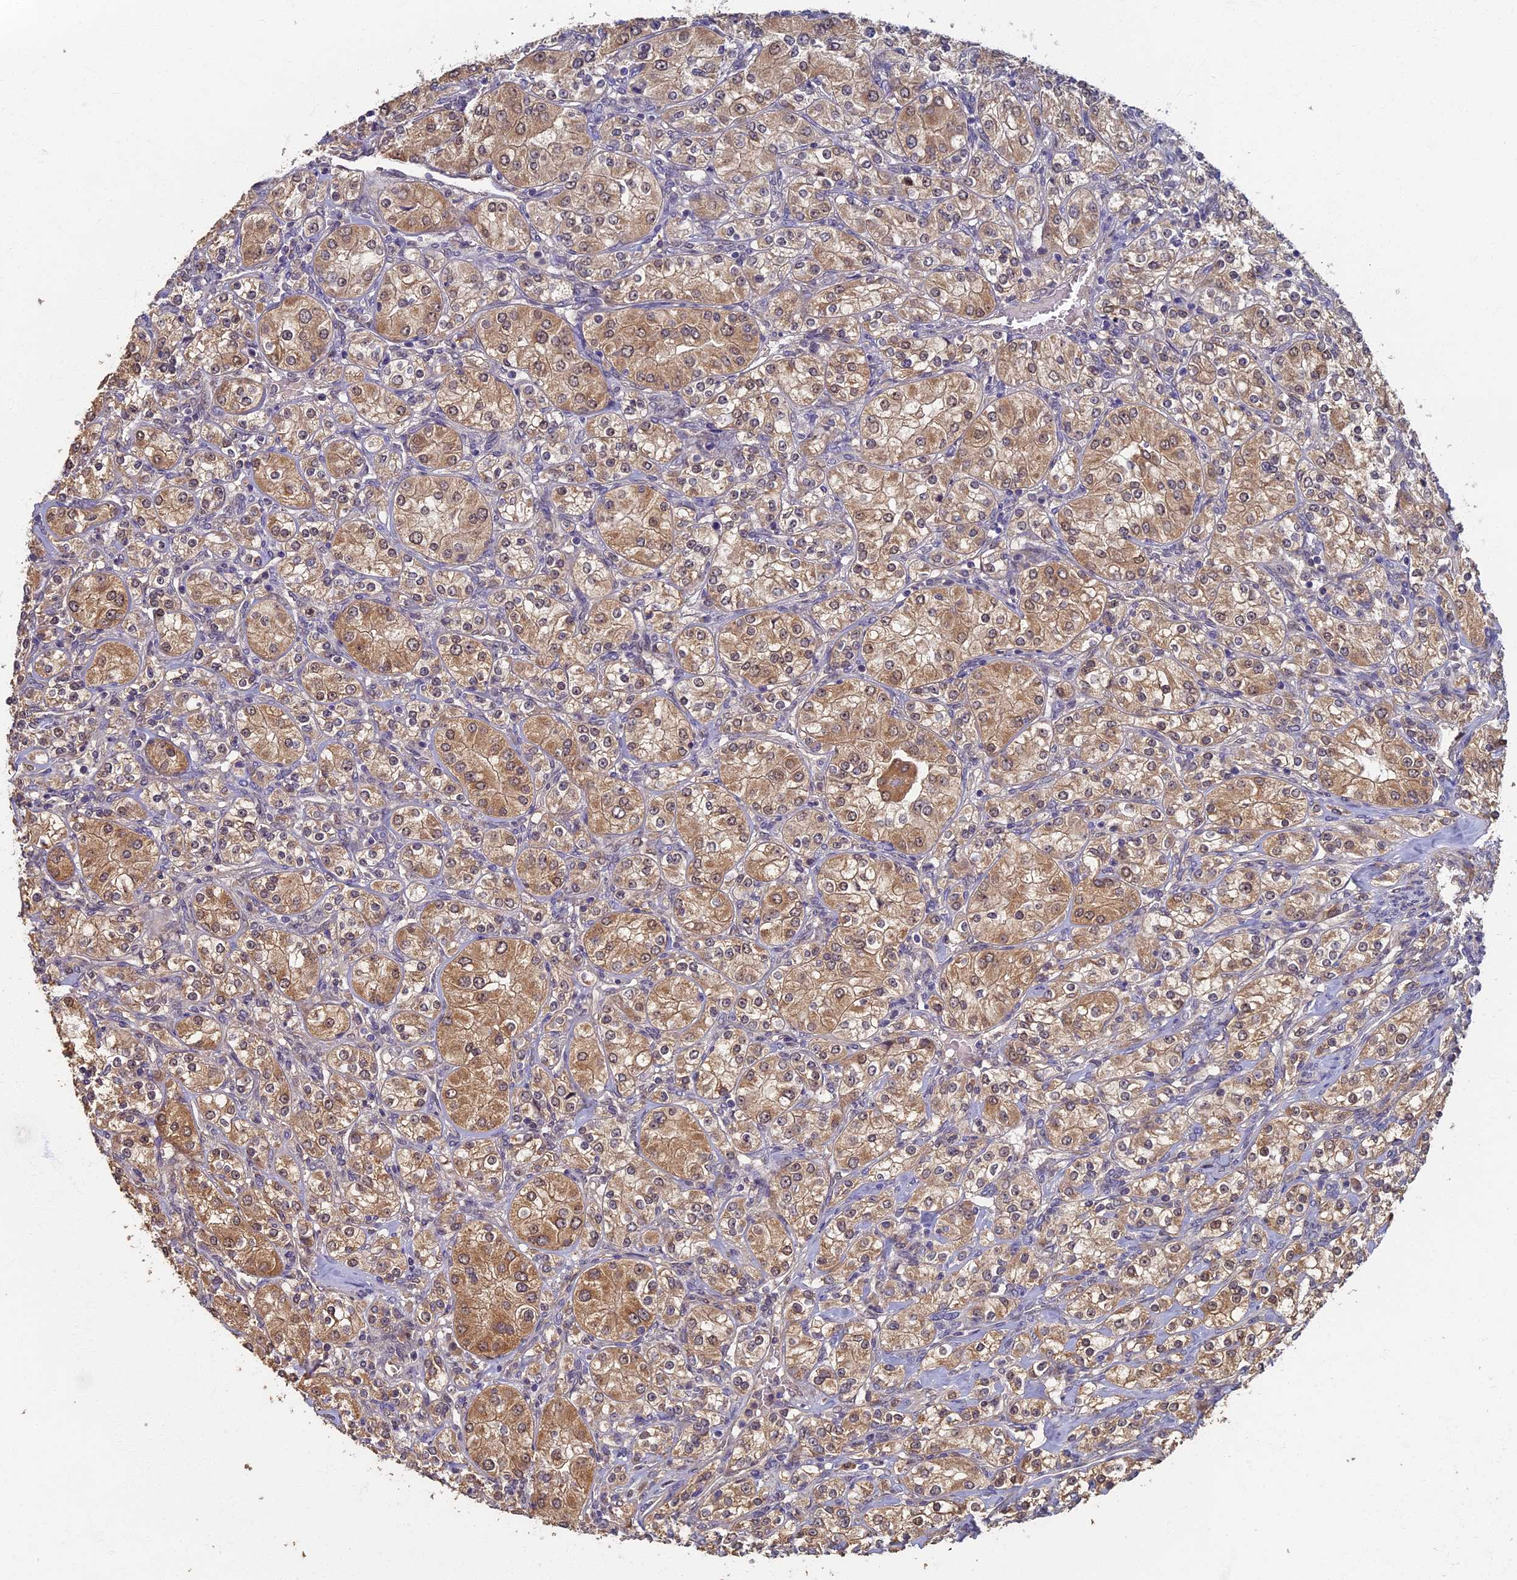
{"staining": {"intensity": "moderate", "quantity": ">75%", "location": "cytoplasmic/membranous"}, "tissue": "renal cancer", "cell_type": "Tumor cells", "image_type": "cancer", "snomed": [{"axis": "morphology", "description": "Adenocarcinoma, NOS"}, {"axis": "topography", "description": "Kidney"}], "caption": "Human renal adenocarcinoma stained with a protein marker exhibits moderate staining in tumor cells.", "gene": "RSPH3", "patient": {"sex": "male", "age": 77}}